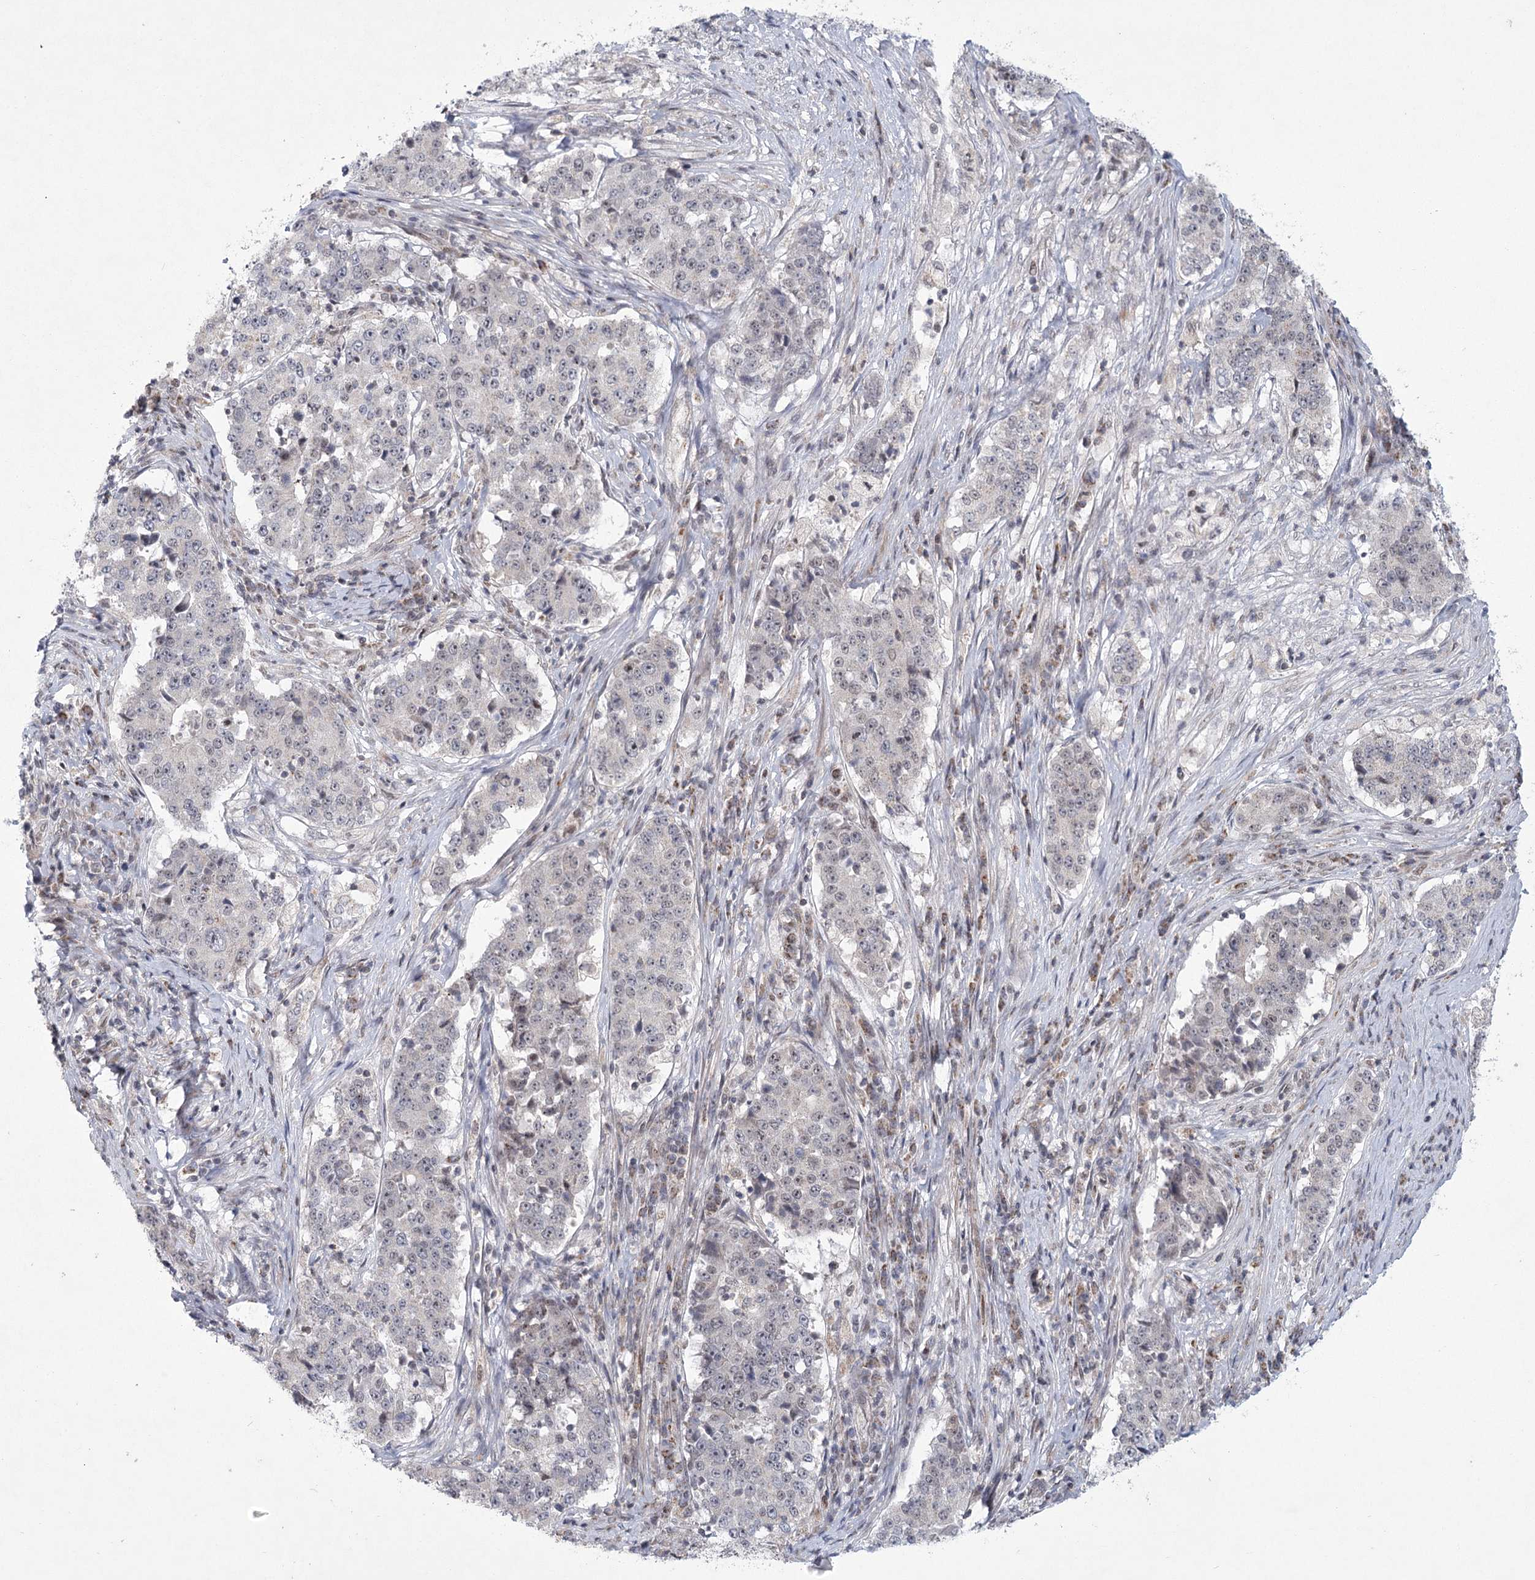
{"staining": {"intensity": "negative", "quantity": "none", "location": "none"}, "tissue": "stomach cancer", "cell_type": "Tumor cells", "image_type": "cancer", "snomed": [{"axis": "morphology", "description": "Adenocarcinoma, NOS"}, {"axis": "topography", "description": "Stomach"}], "caption": "Tumor cells are negative for brown protein staining in adenocarcinoma (stomach).", "gene": "CIB4", "patient": {"sex": "male", "age": 59}}